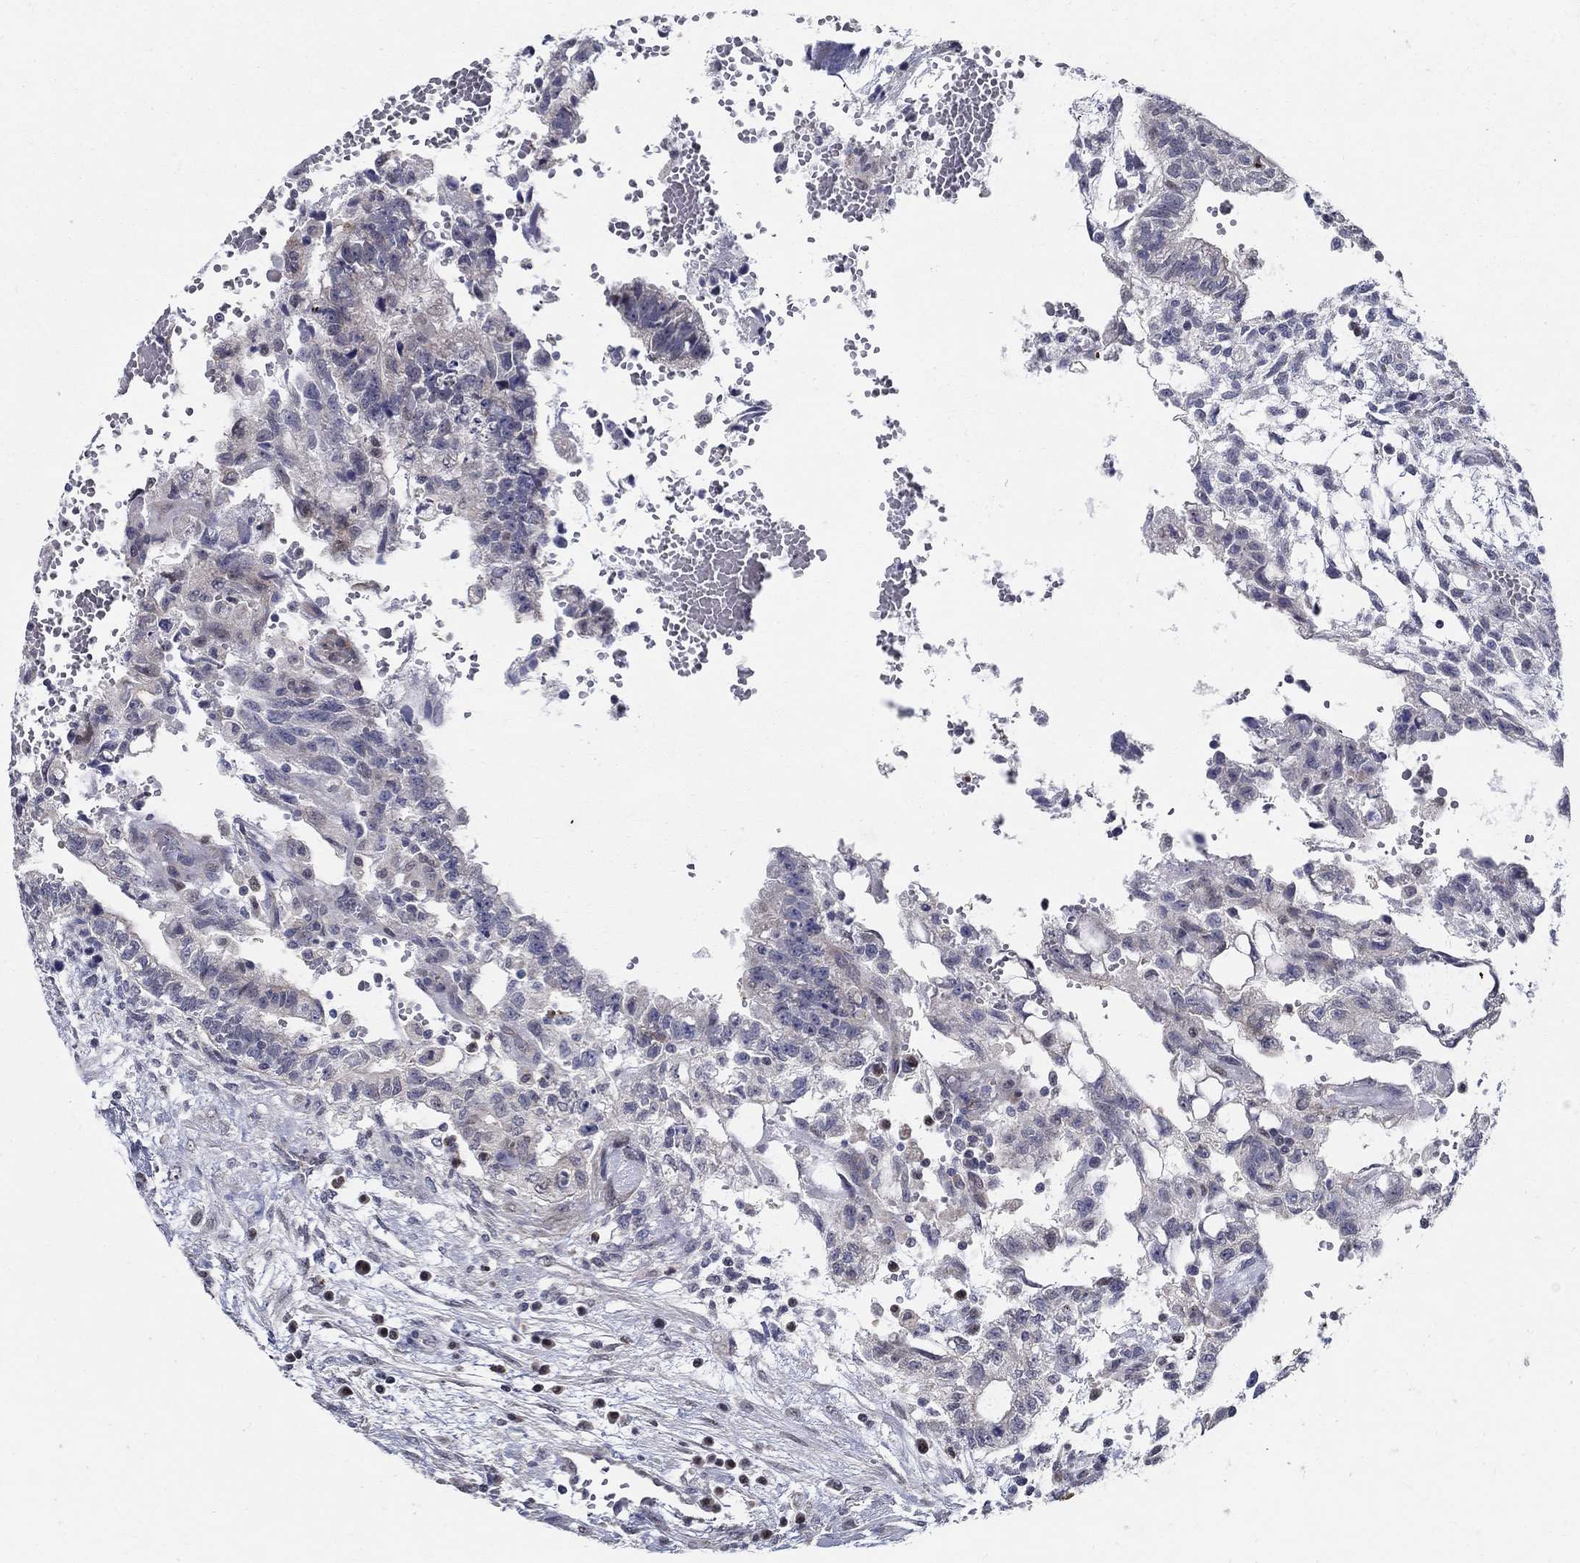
{"staining": {"intensity": "weak", "quantity": "<25%", "location": "nuclear"}, "tissue": "testis cancer", "cell_type": "Tumor cells", "image_type": "cancer", "snomed": [{"axis": "morphology", "description": "Carcinoma, Embryonal, NOS"}, {"axis": "topography", "description": "Testis"}], "caption": "Tumor cells show no significant protein expression in testis cancer.", "gene": "C16orf46", "patient": {"sex": "male", "age": 32}}